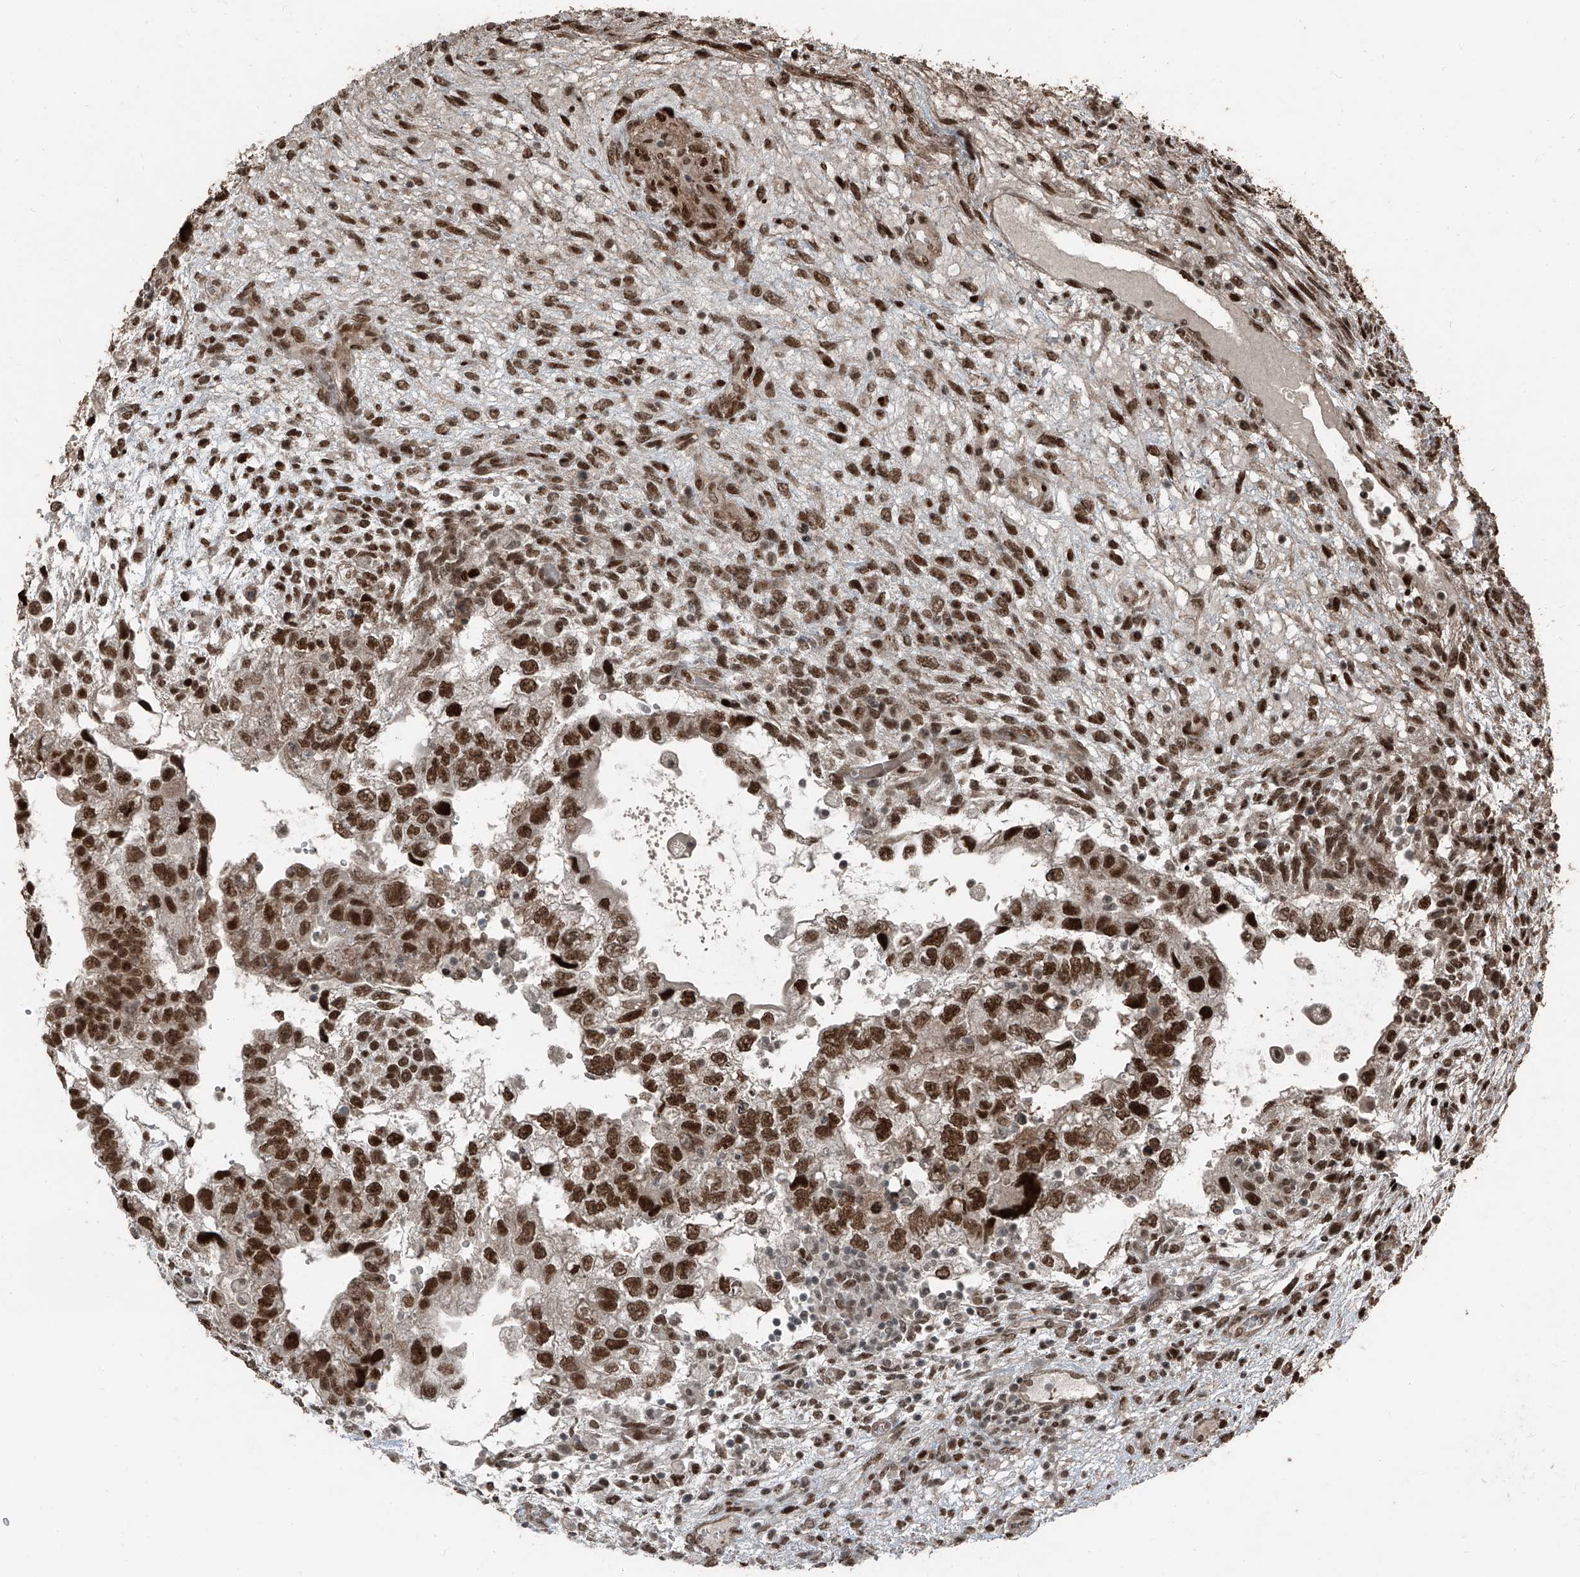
{"staining": {"intensity": "moderate", "quantity": ">75%", "location": "nuclear"}, "tissue": "testis cancer", "cell_type": "Tumor cells", "image_type": "cancer", "snomed": [{"axis": "morphology", "description": "Carcinoma, Embryonal, NOS"}, {"axis": "topography", "description": "Testis"}], "caption": "This is a histology image of immunohistochemistry (IHC) staining of testis cancer (embryonal carcinoma), which shows moderate staining in the nuclear of tumor cells.", "gene": "ZNF570", "patient": {"sex": "male", "age": 37}}